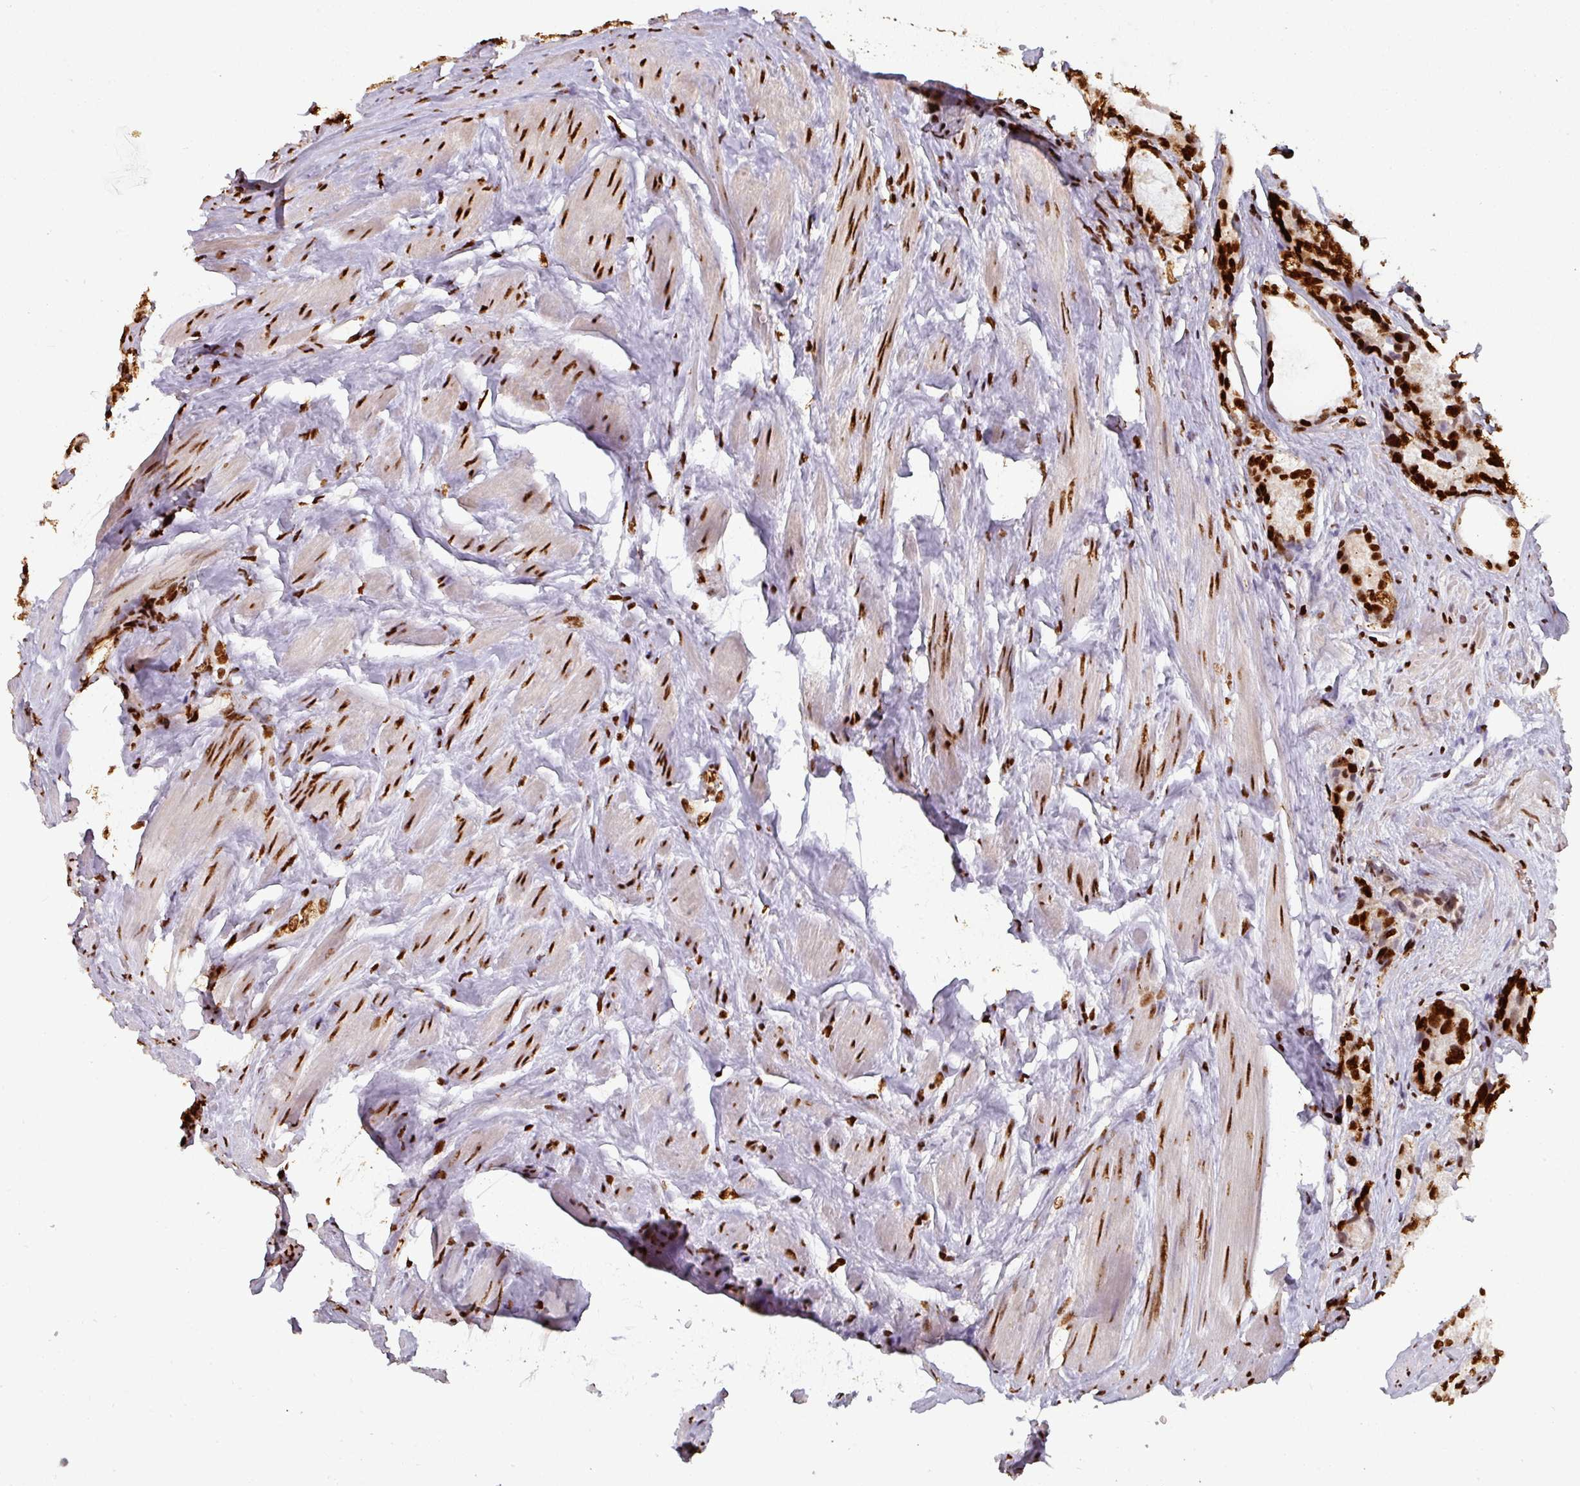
{"staining": {"intensity": "strong", "quantity": ">75%", "location": "nuclear"}, "tissue": "prostate cancer", "cell_type": "Tumor cells", "image_type": "cancer", "snomed": [{"axis": "morphology", "description": "Adenocarcinoma, Low grade"}, {"axis": "topography", "description": "Prostate"}], "caption": "IHC (DAB) staining of prostate cancer (adenocarcinoma (low-grade)) shows strong nuclear protein expression in about >75% of tumor cells.", "gene": "SIK3", "patient": {"sex": "male", "age": 68}}